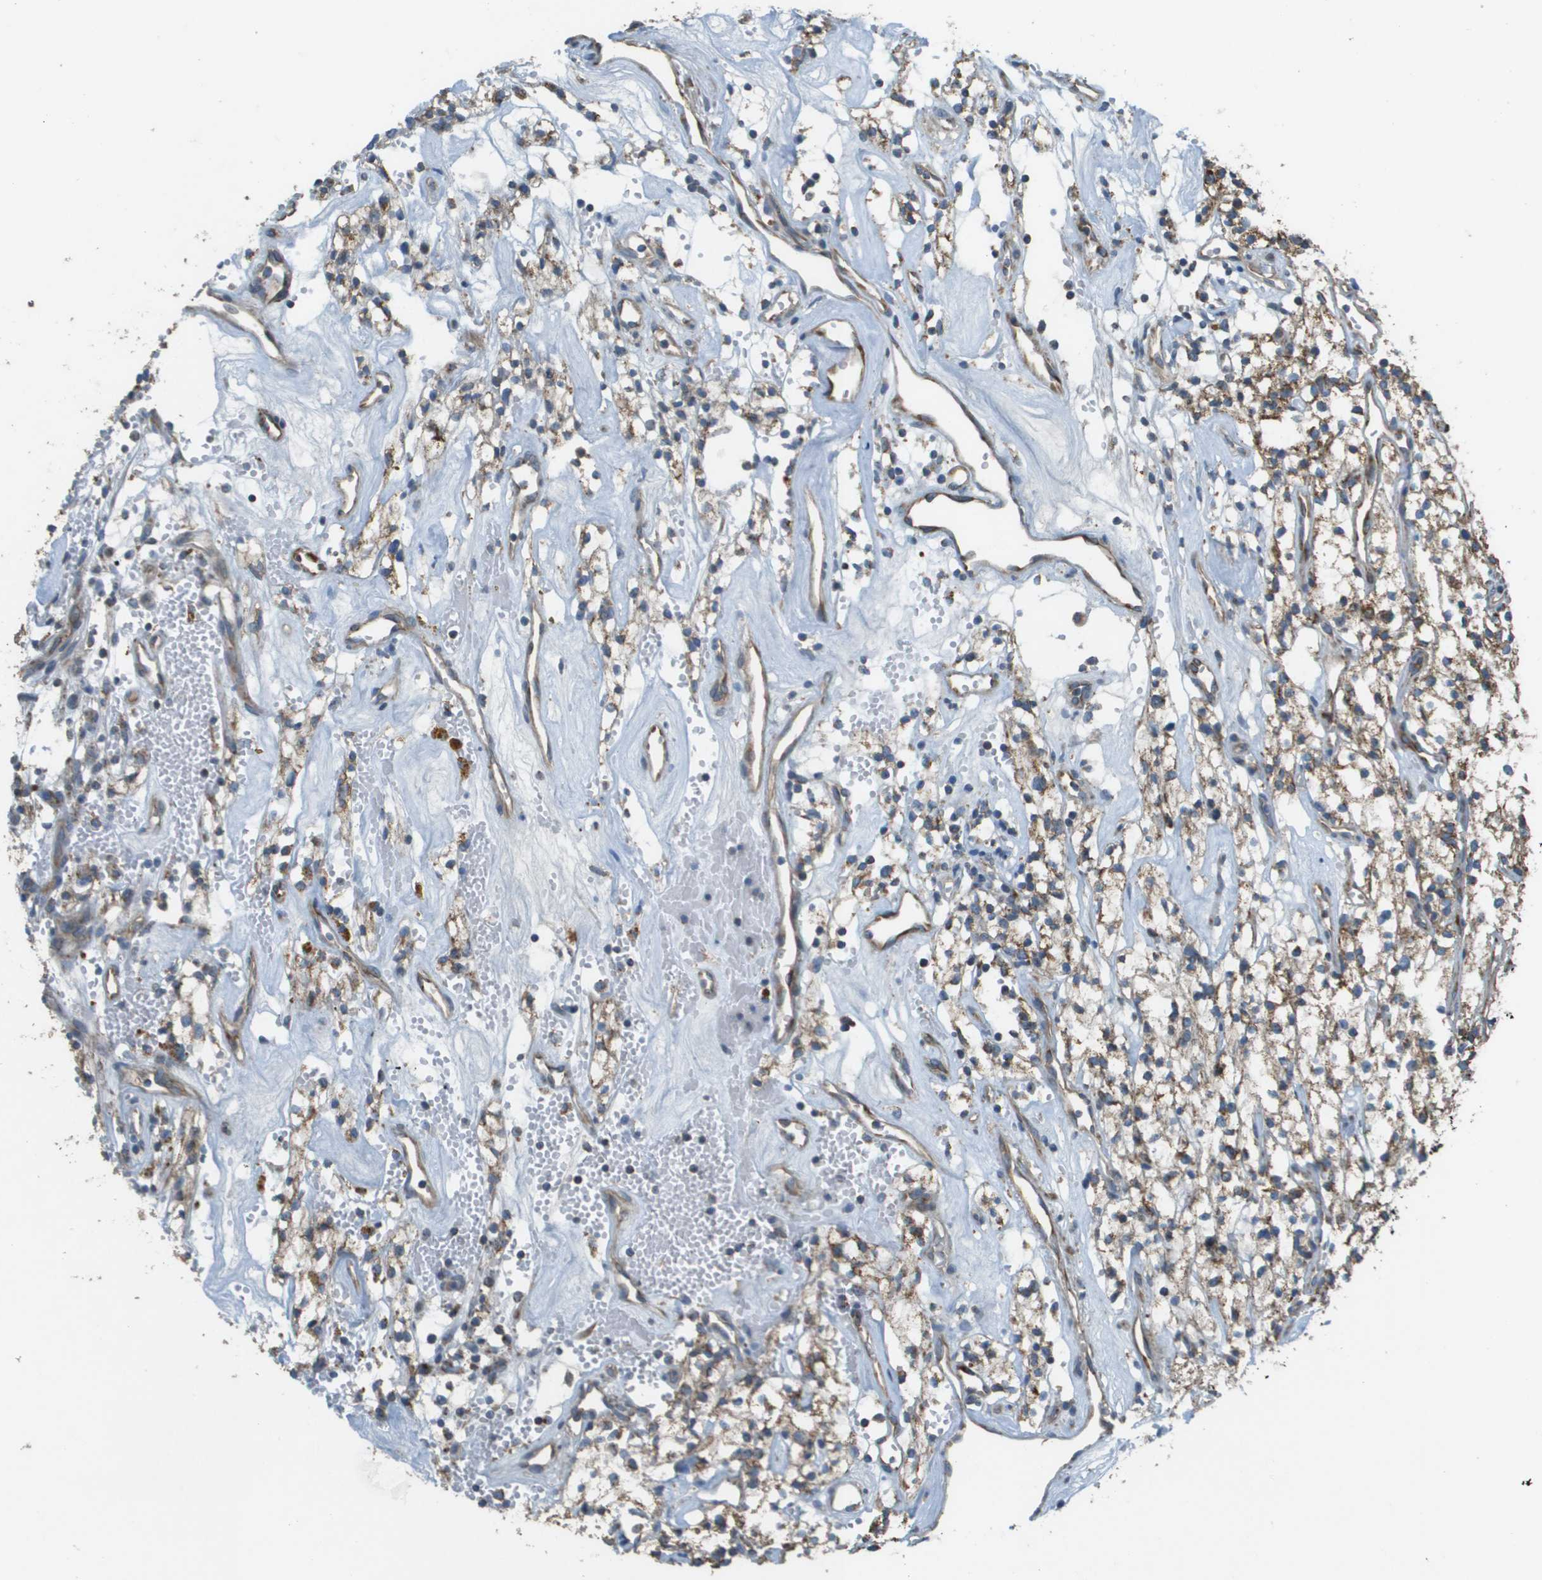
{"staining": {"intensity": "moderate", "quantity": "25%-75%", "location": "cytoplasmic/membranous"}, "tissue": "renal cancer", "cell_type": "Tumor cells", "image_type": "cancer", "snomed": [{"axis": "morphology", "description": "Adenocarcinoma, NOS"}, {"axis": "topography", "description": "Kidney"}], "caption": "DAB (3,3'-diaminobenzidine) immunohistochemical staining of human renal cancer (adenocarcinoma) reveals moderate cytoplasmic/membranous protein expression in about 25%-75% of tumor cells.", "gene": "NRK", "patient": {"sex": "male", "age": 59}}